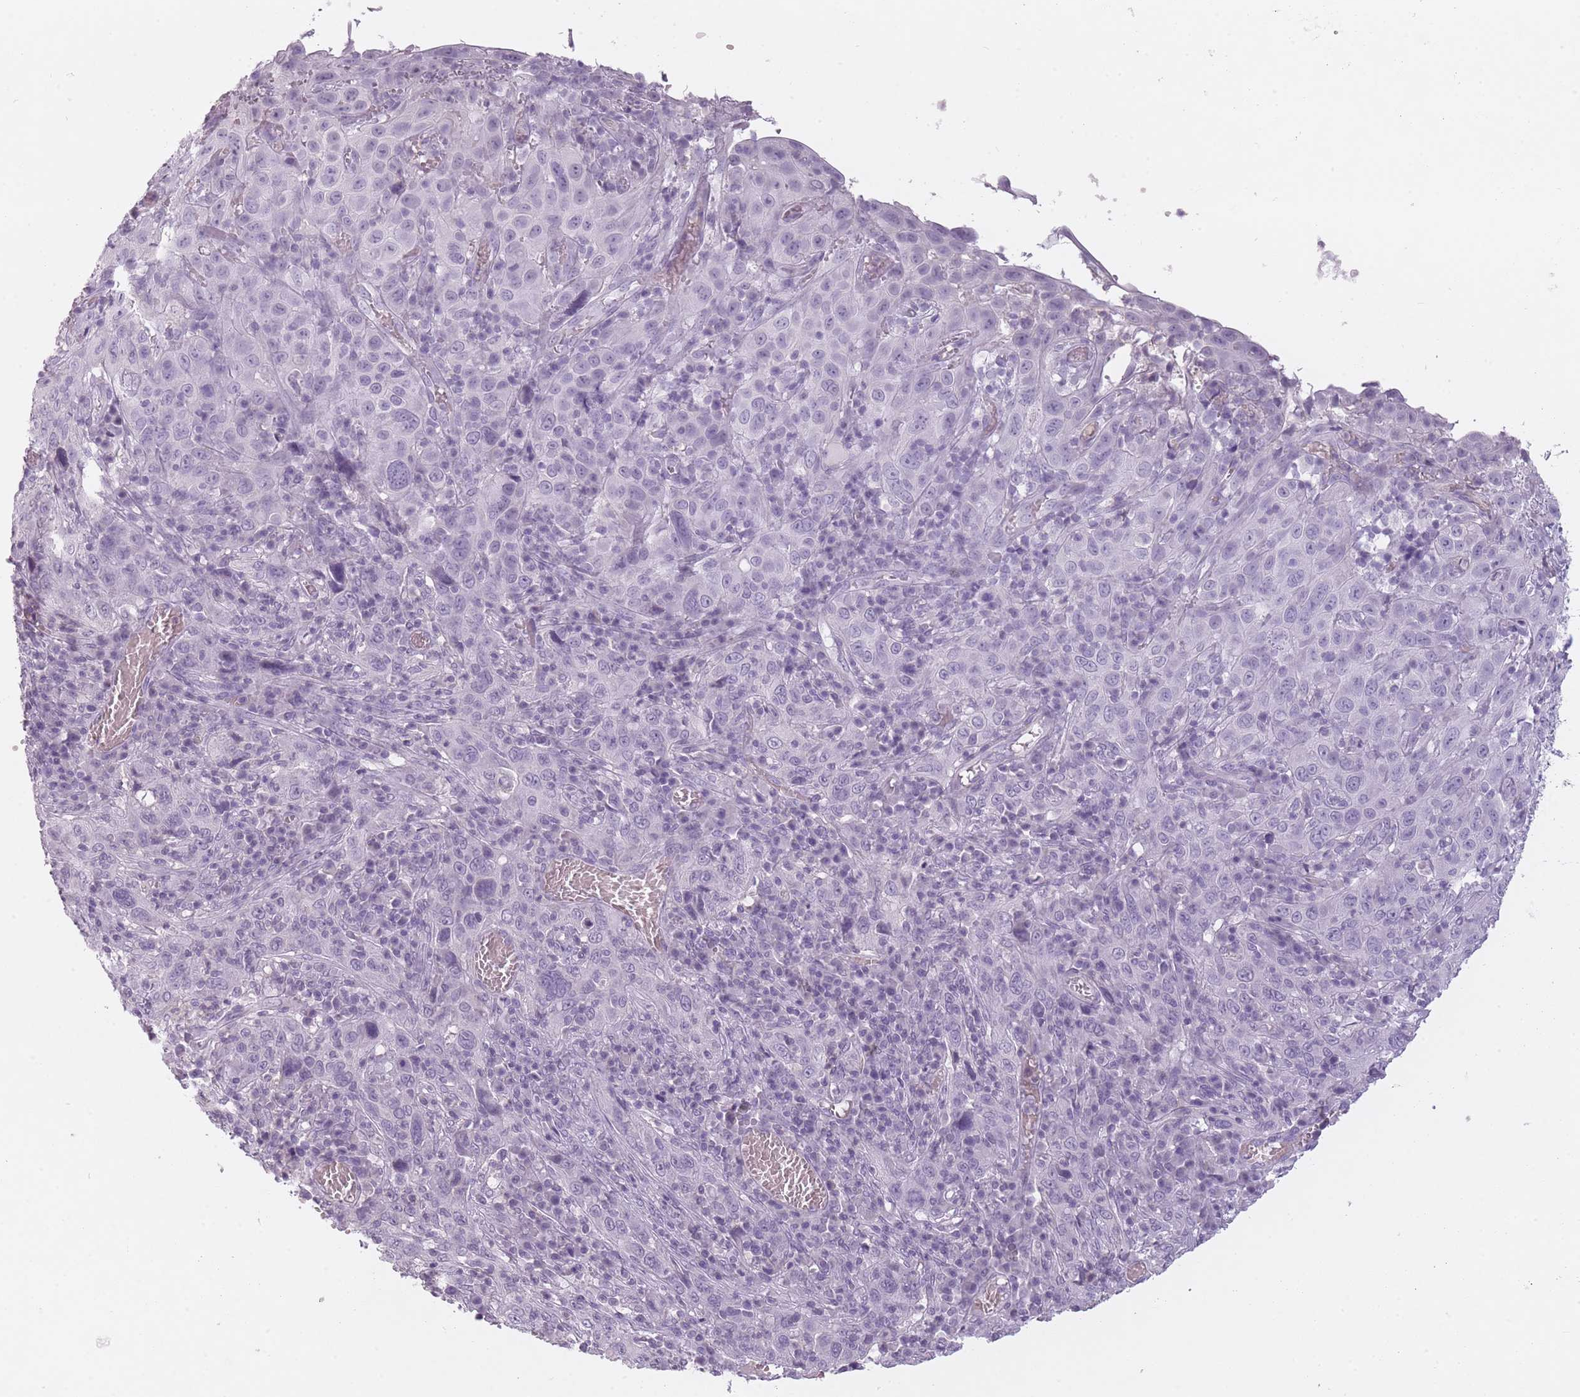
{"staining": {"intensity": "negative", "quantity": "none", "location": "none"}, "tissue": "cervical cancer", "cell_type": "Tumor cells", "image_type": "cancer", "snomed": [{"axis": "morphology", "description": "Squamous cell carcinoma, NOS"}, {"axis": "topography", "description": "Cervix"}], "caption": "Human cervical cancer (squamous cell carcinoma) stained for a protein using immunohistochemistry shows no staining in tumor cells.", "gene": "RFX4", "patient": {"sex": "female", "age": 46}}